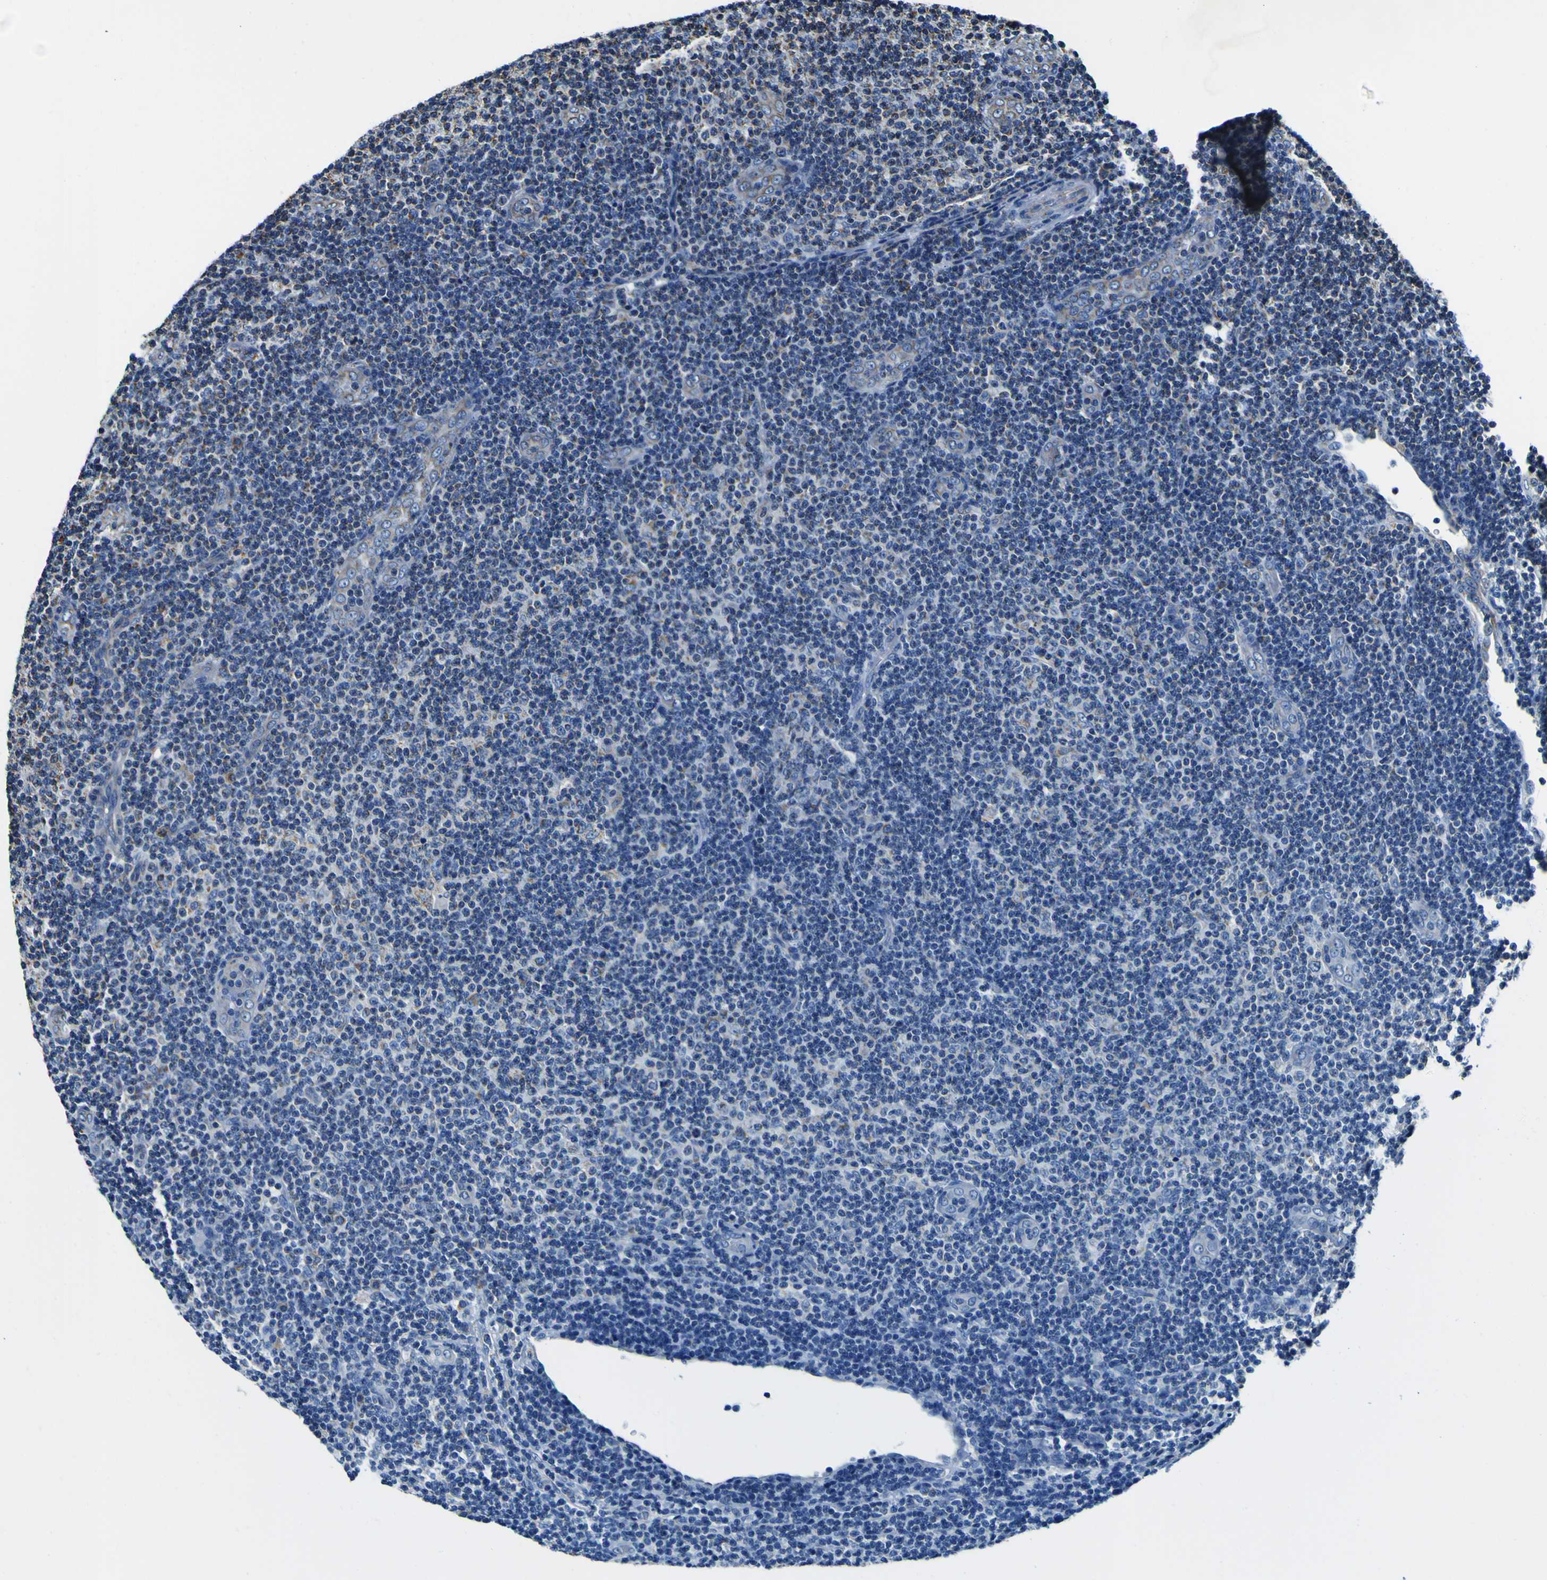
{"staining": {"intensity": "moderate", "quantity": "25%-75%", "location": "cytoplasmic/membranous"}, "tissue": "lymphoma", "cell_type": "Tumor cells", "image_type": "cancer", "snomed": [{"axis": "morphology", "description": "Malignant lymphoma, non-Hodgkin's type, Low grade"}, {"axis": "topography", "description": "Lymph node"}], "caption": "Protein staining by immunohistochemistry reveals moderate cytoplasmic/membranous positivity in approximately 25%-75% of tumor cells in malignant lymphoma, non-Hodgkin's type (low-grade).", "gene": "PTRH2", "patient": {"sex": "male", "age": 83}}